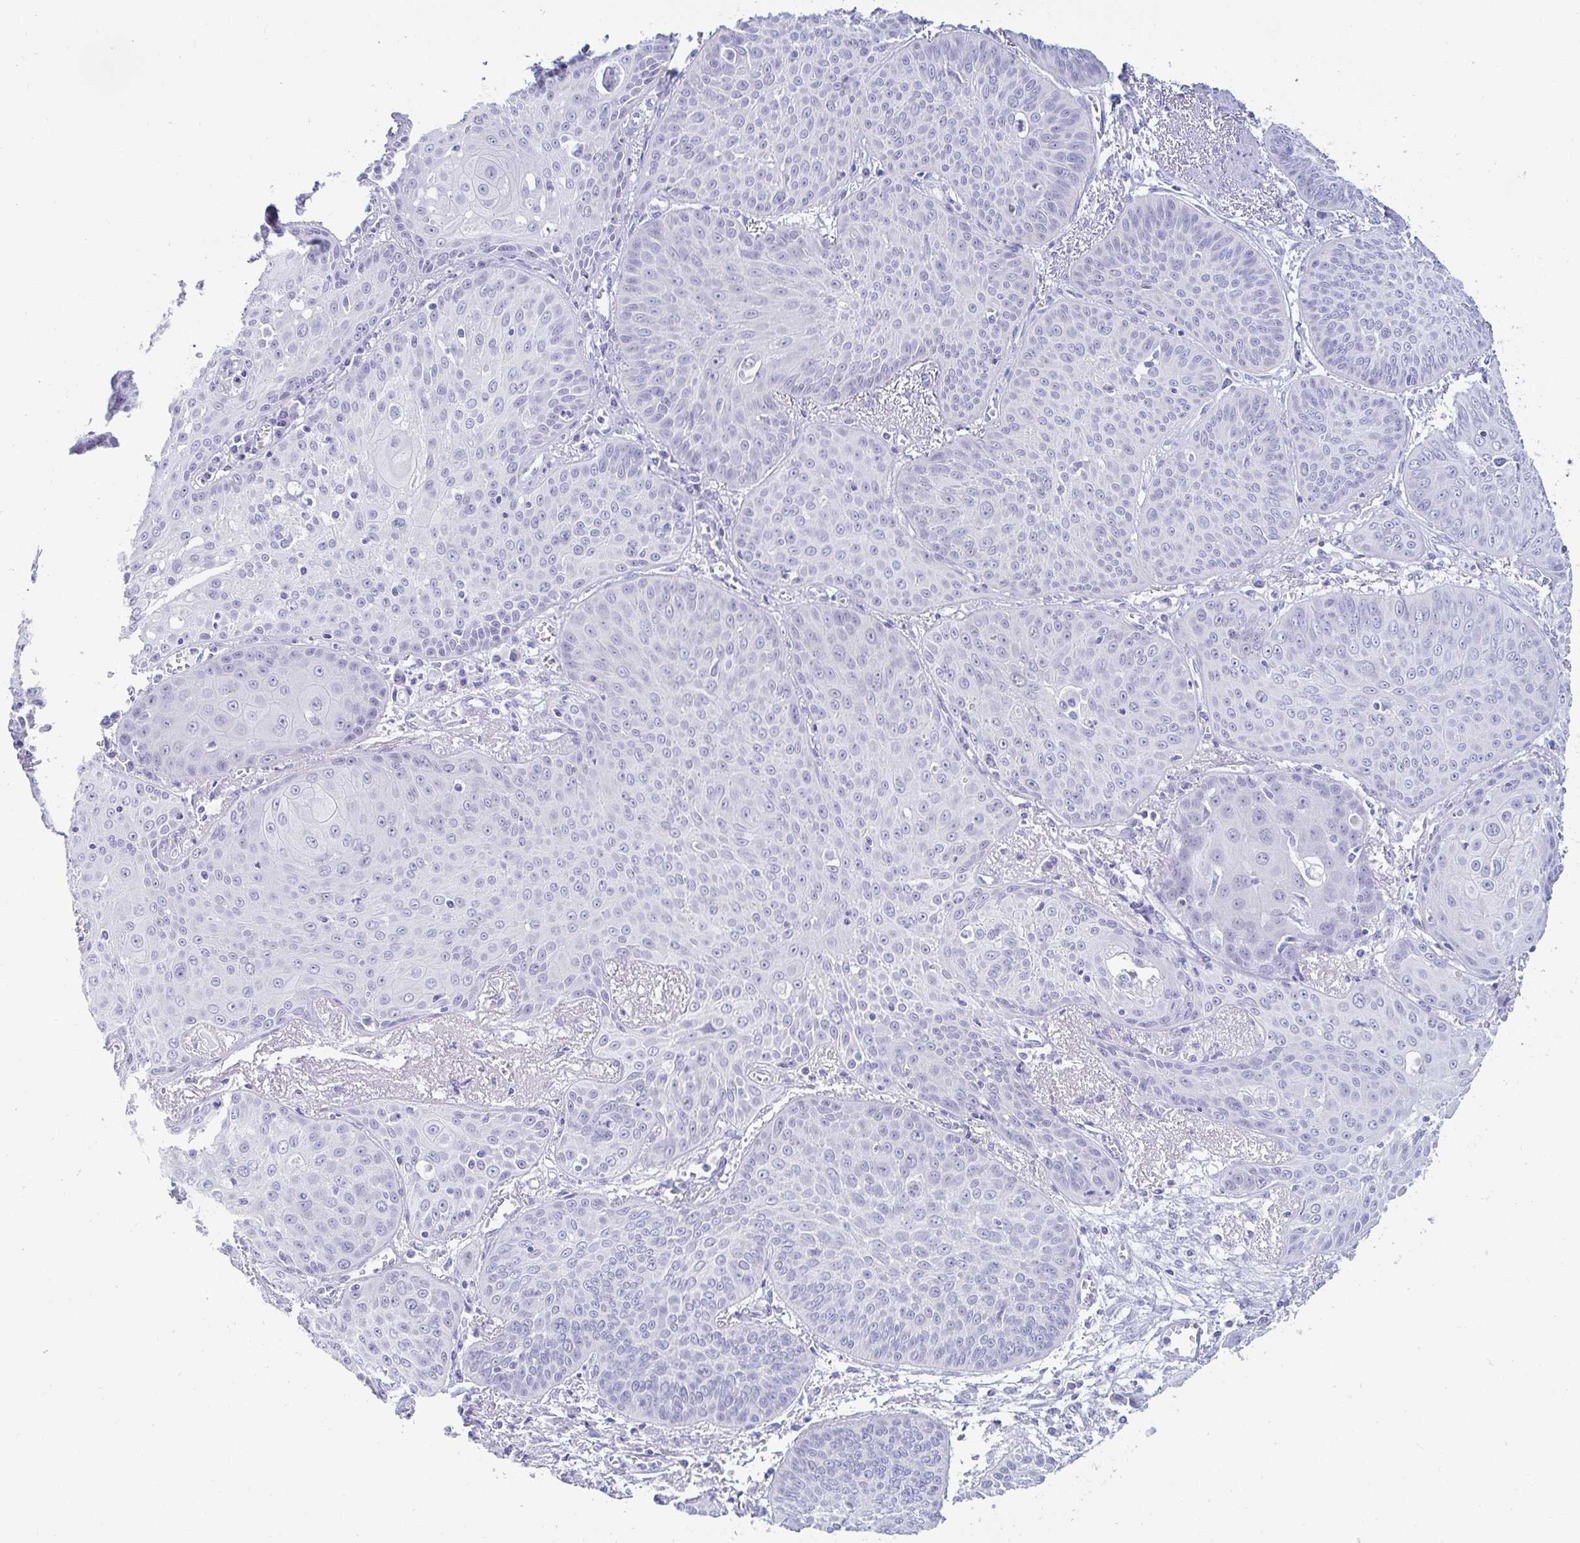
{"staining": {"intensity": "negative", "quantity": "none", "location": "none"}, "tissue": "lung cancer", "cell_type": "Tumor cells", "image_type": "cancer", "snomed": [{"axis": "morphology", "description": "Squamous cell carcinoma, NOS"}, {"axis": "topography", "description": "Lung"}], "caption": "Histopathology image shows no significant protein positivity in tumor cells of lung cancer (squamous cell carcinoma). (DAB (3,3'-diaminobenzidine) immunohistochemistry with hematoxylin counter stain).", "gene": "OR10K1", "patient": {"sex": "male", "age": 74}}